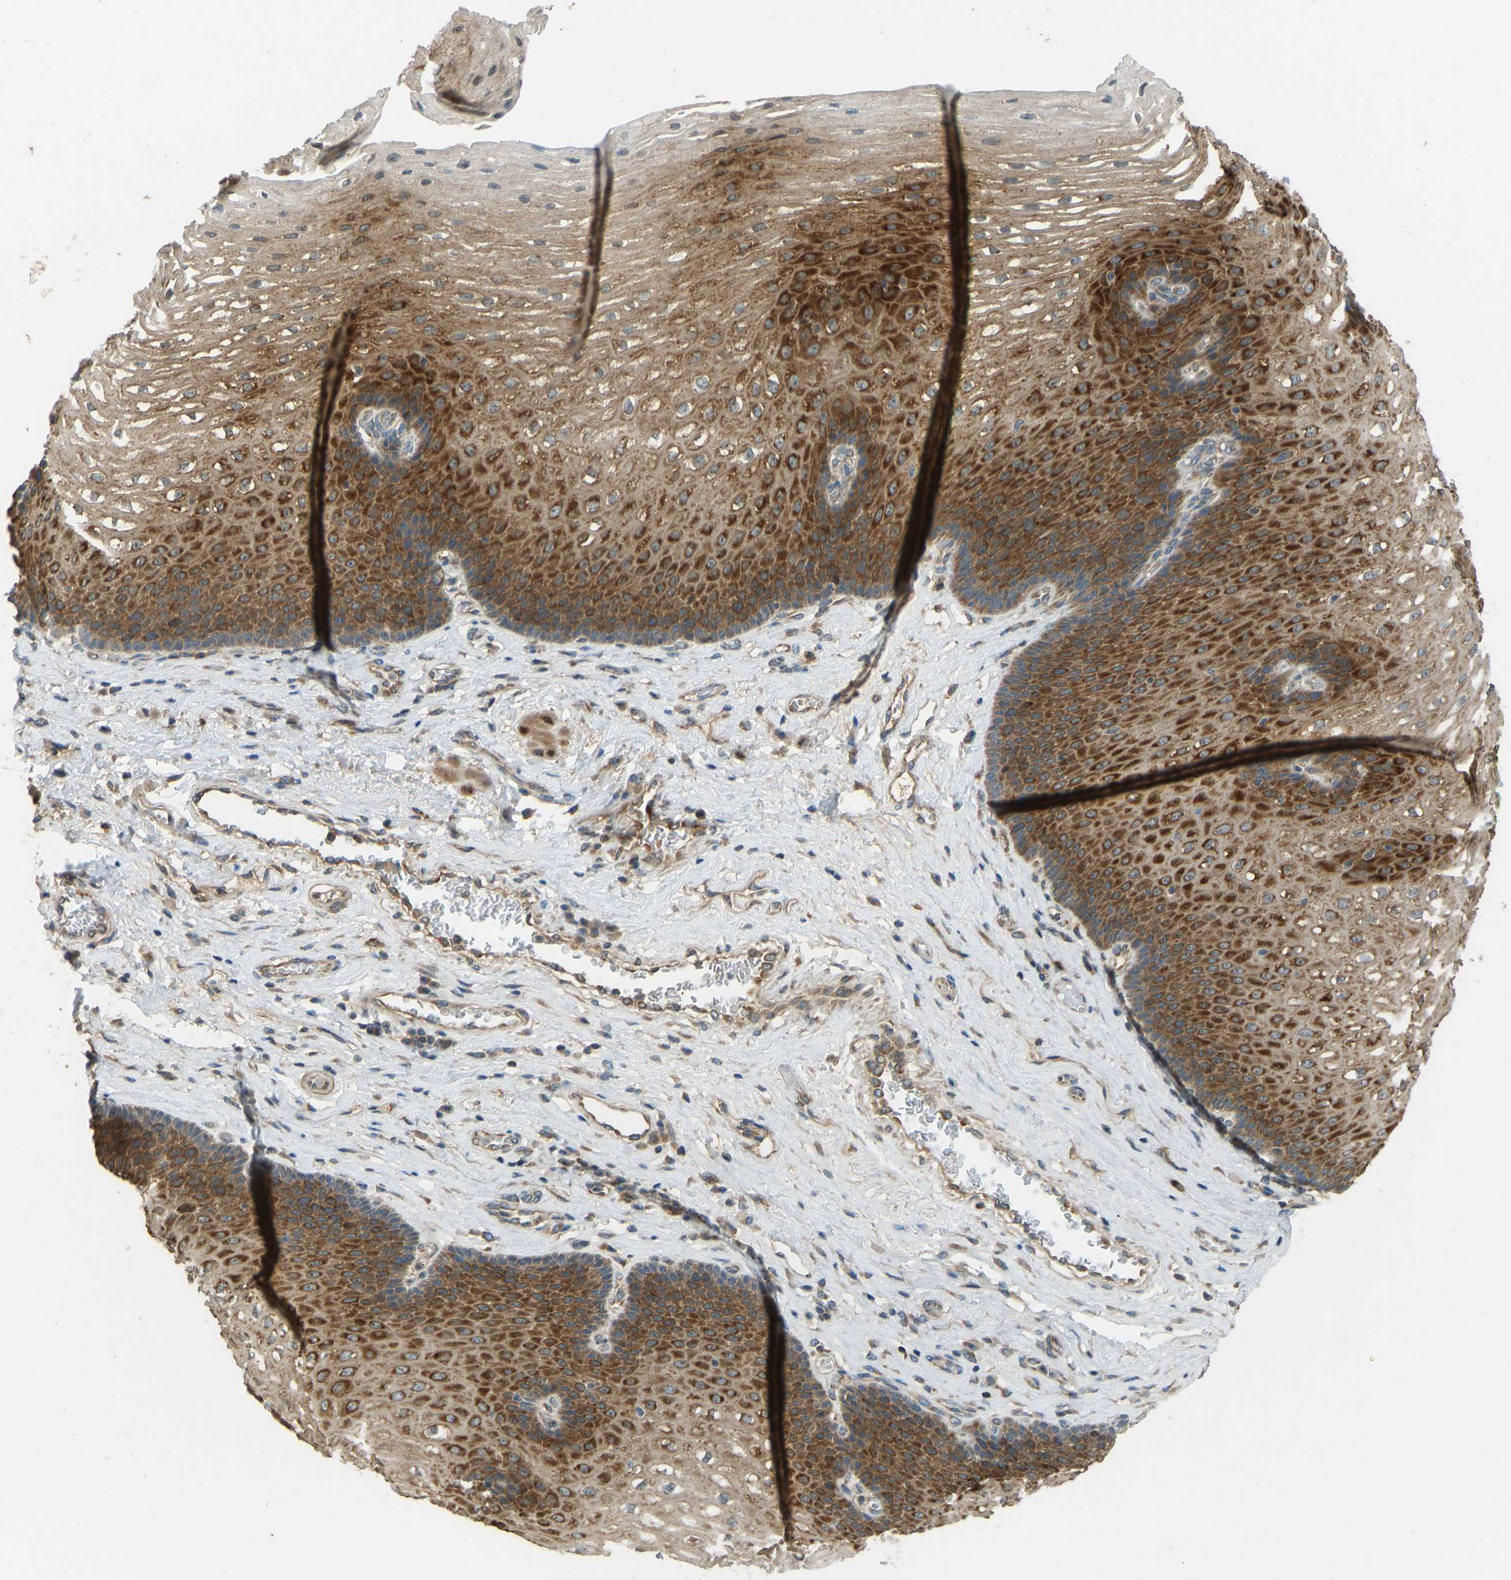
{"staining": {"intensity": "strong", "quantity": ">75%", "location": "cytoplasmic/membranous"}, "tissue": "esophagus", "cell_type": "Squamous epithelial cells", "image_type": "normal", "snomed": [{"axis": "morphology", "description": "Normal tissue, NOS"}, {"axis": "topography", "description": "Esophagus"}], "caption": "IHC histopathology image of normal human esophagus stained for a protein (brown), which shows high levels of strong cytoplasmic/membranous positivity in approximately >75% of squamous epithelial cells.", "gene": "STAU2", "patient": {"sex": "male", "age": 48}}